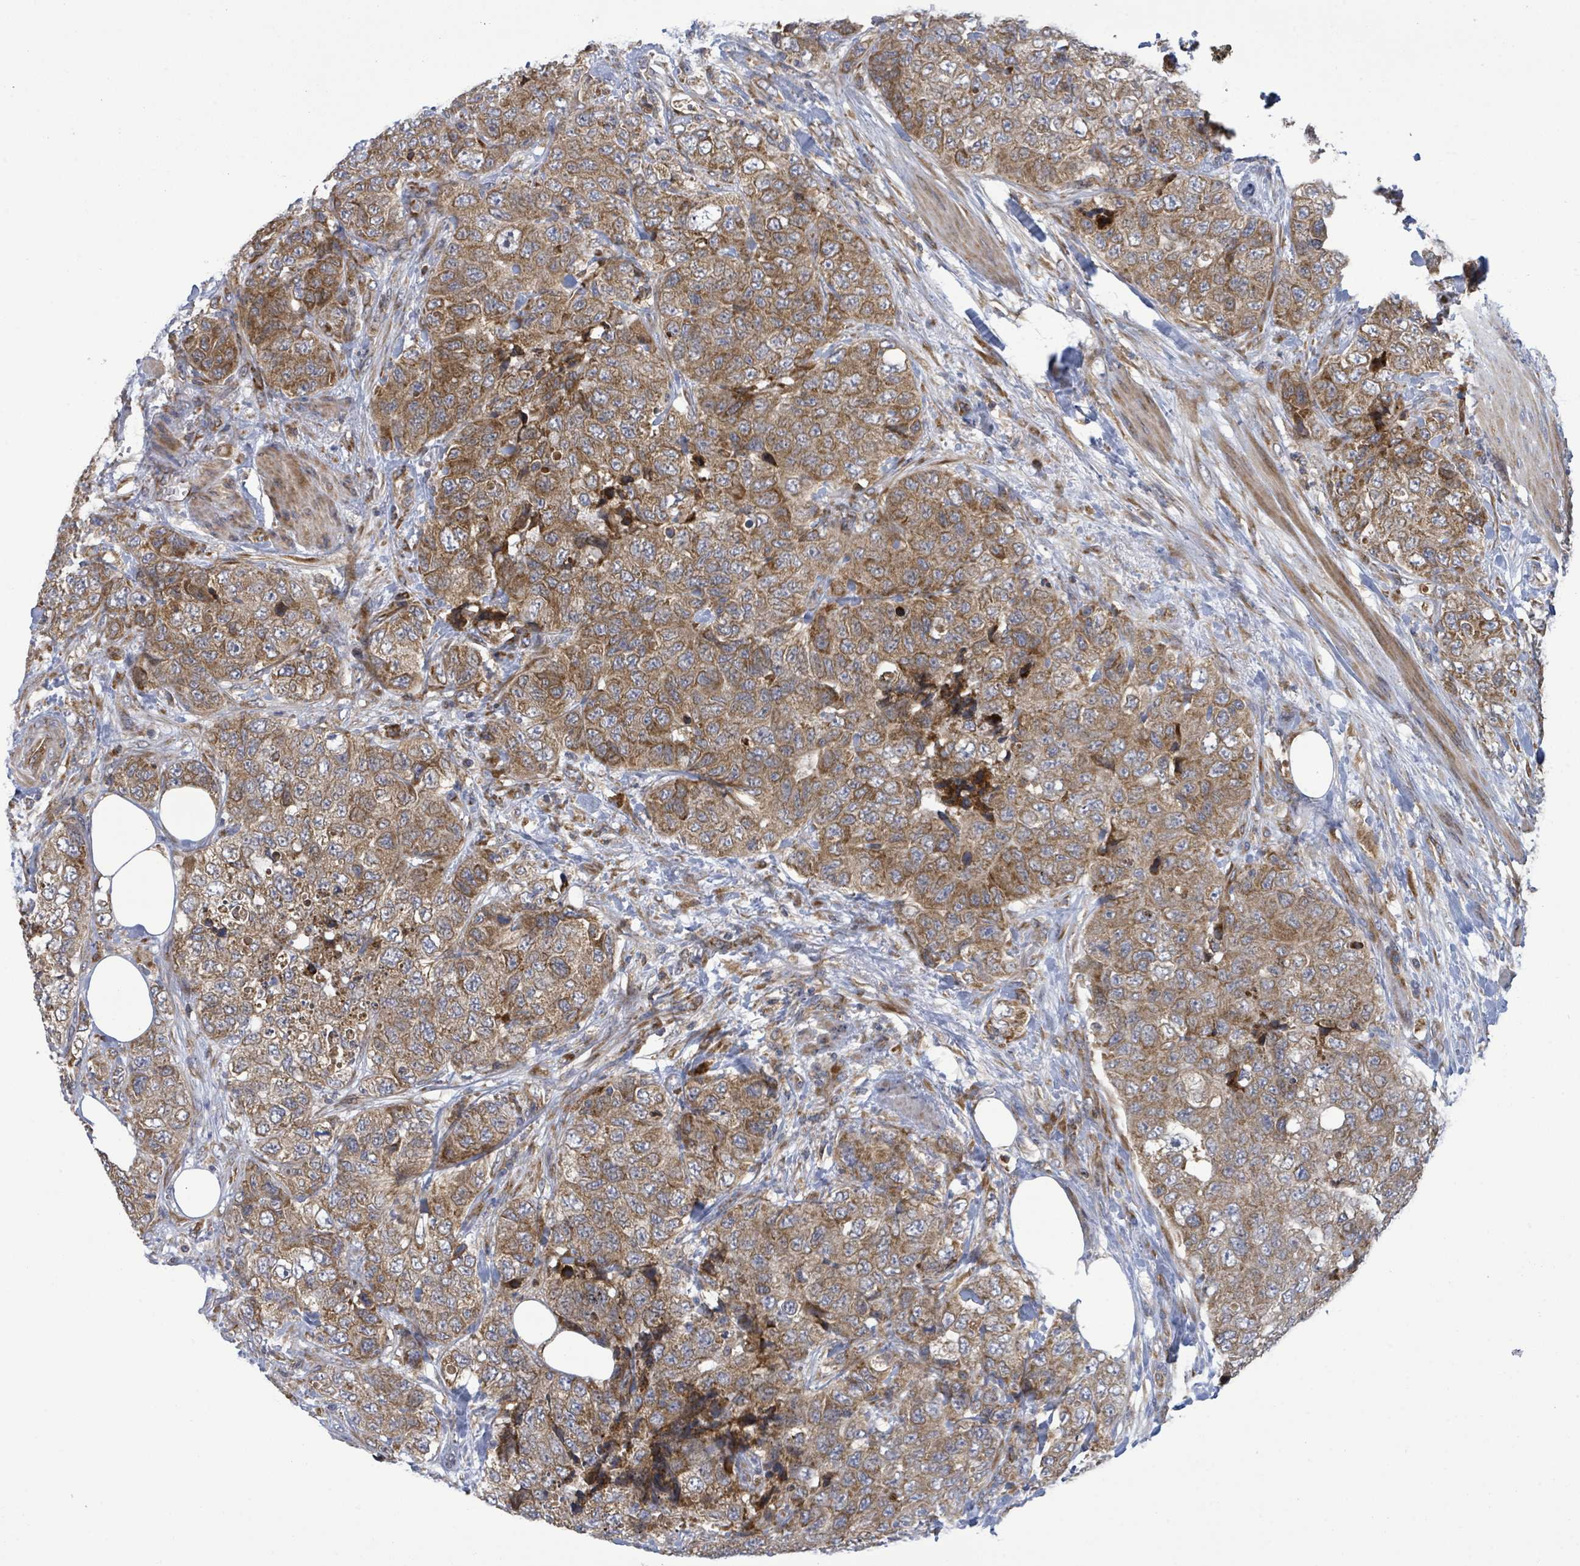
{"staining": {"intensity": "moderate", "quantity": ">75%", "location": "cytoplasmic/membranous"}, "tissue": "urothelial cancer", "cell_type": "Tumor cells", "image_type": "cancer", "snomed": [{"axis": "morphology", "description": "Urothelial carcinoma, High grade"}, {"axis": "topography", "description": "Urinary bladder"}], "caption": "Protein expression by immunohistochemistry exhibits moderate cytoplasmic/membranous staining in approximately >75% of tumor cells in urothelial cancer.", "gene": "NOMO1", "patient": {"sex": "female", "age": 78}}